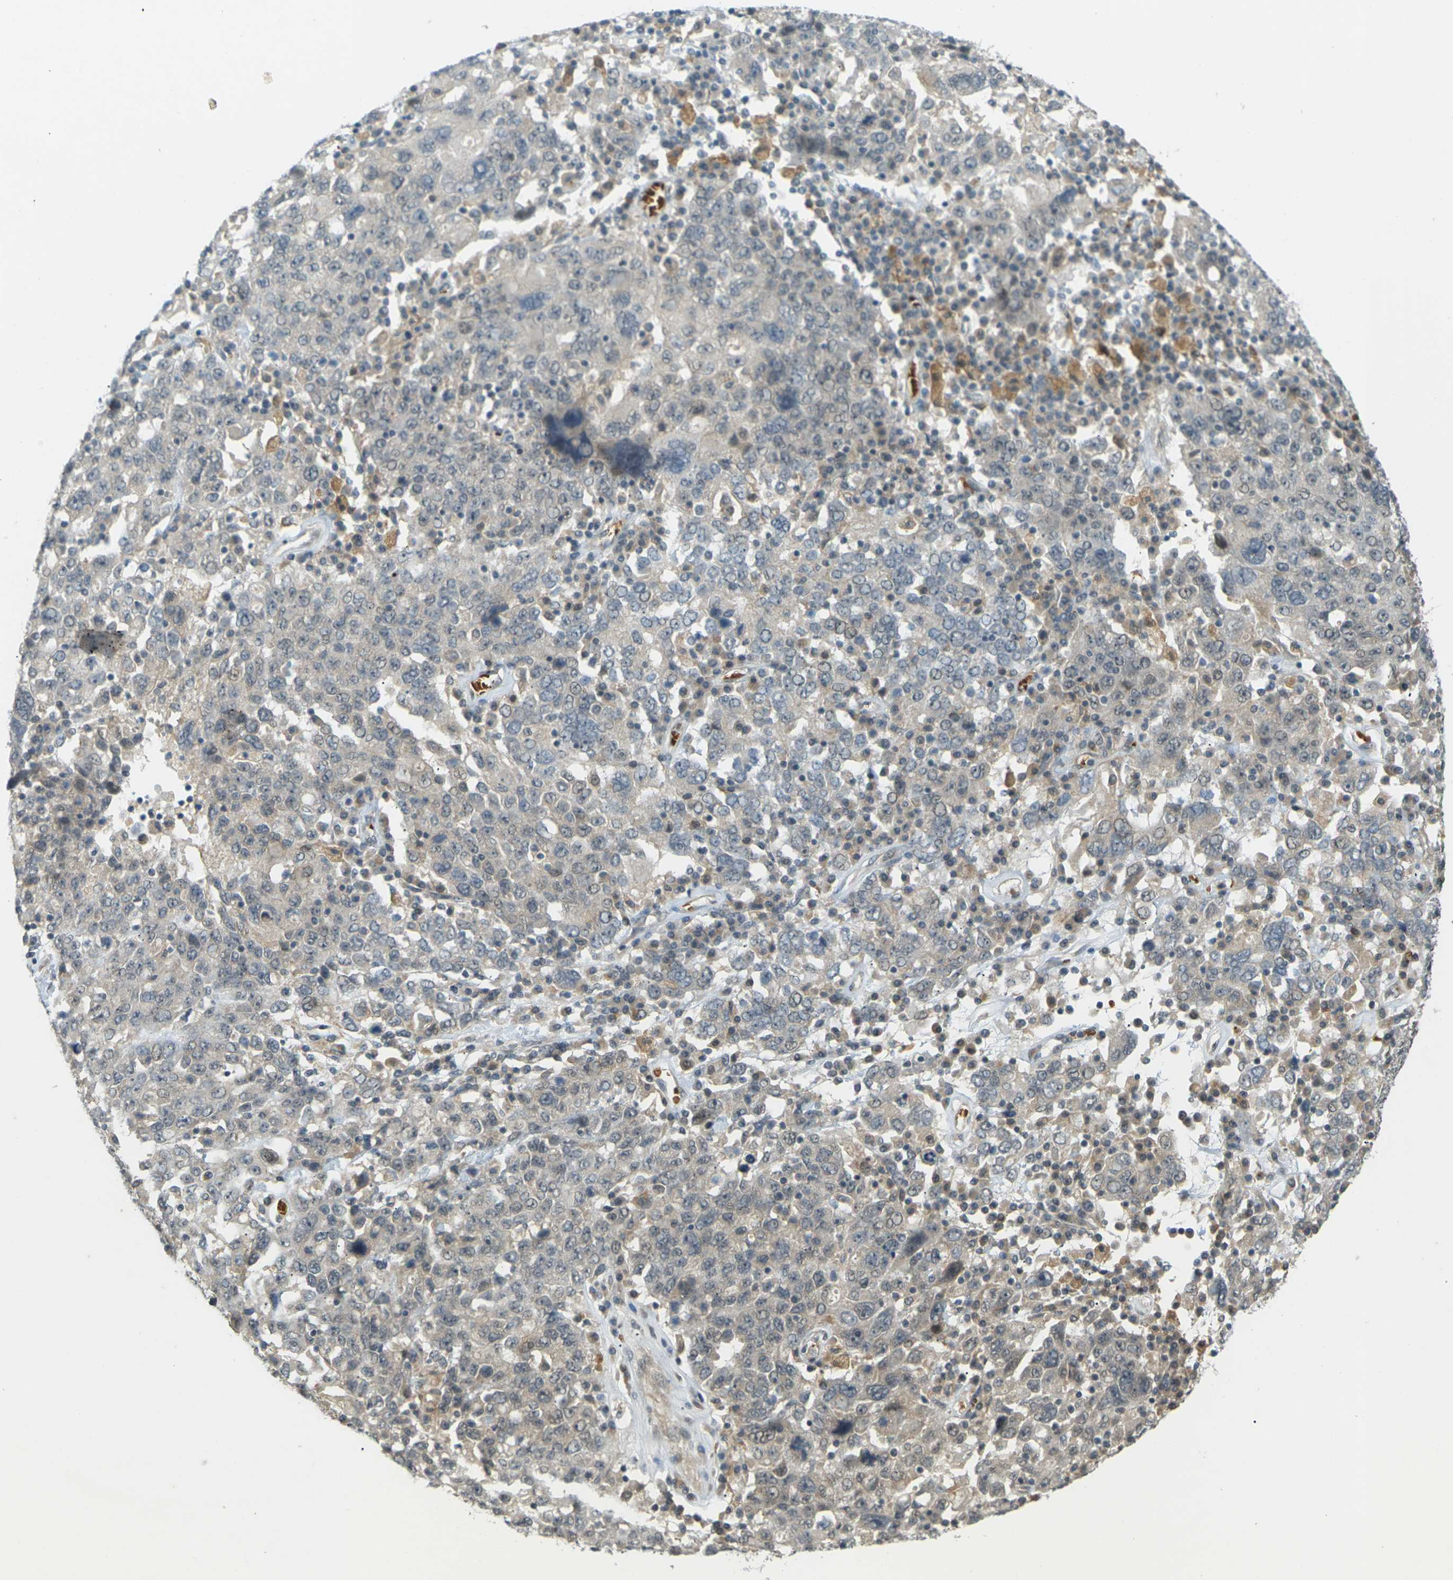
{"staining": {"intensity": "weak", "quantity": ">75%", "location": "cytoplasmic/membranous"}, "tissue": "ovarian cancer", "cell_type": "Tumor cells", "image_type": "cancer", "snomed": [{"axis": "morphology", "description": "Carcinoma, endometroid"}, {"axis": "topography", "description": "Ovary"}], "caption": "DAB immunohistochemical staining of endometroid carcinoma (ovarian) exhibits weak cytoplasmic/membranous protein expression in about >75% of tumor cells. (Brightfield microscopy of DAB IHC at high magnification).", "gene": "SOCS6", "patient": {"sex": "female", "age": 62}}